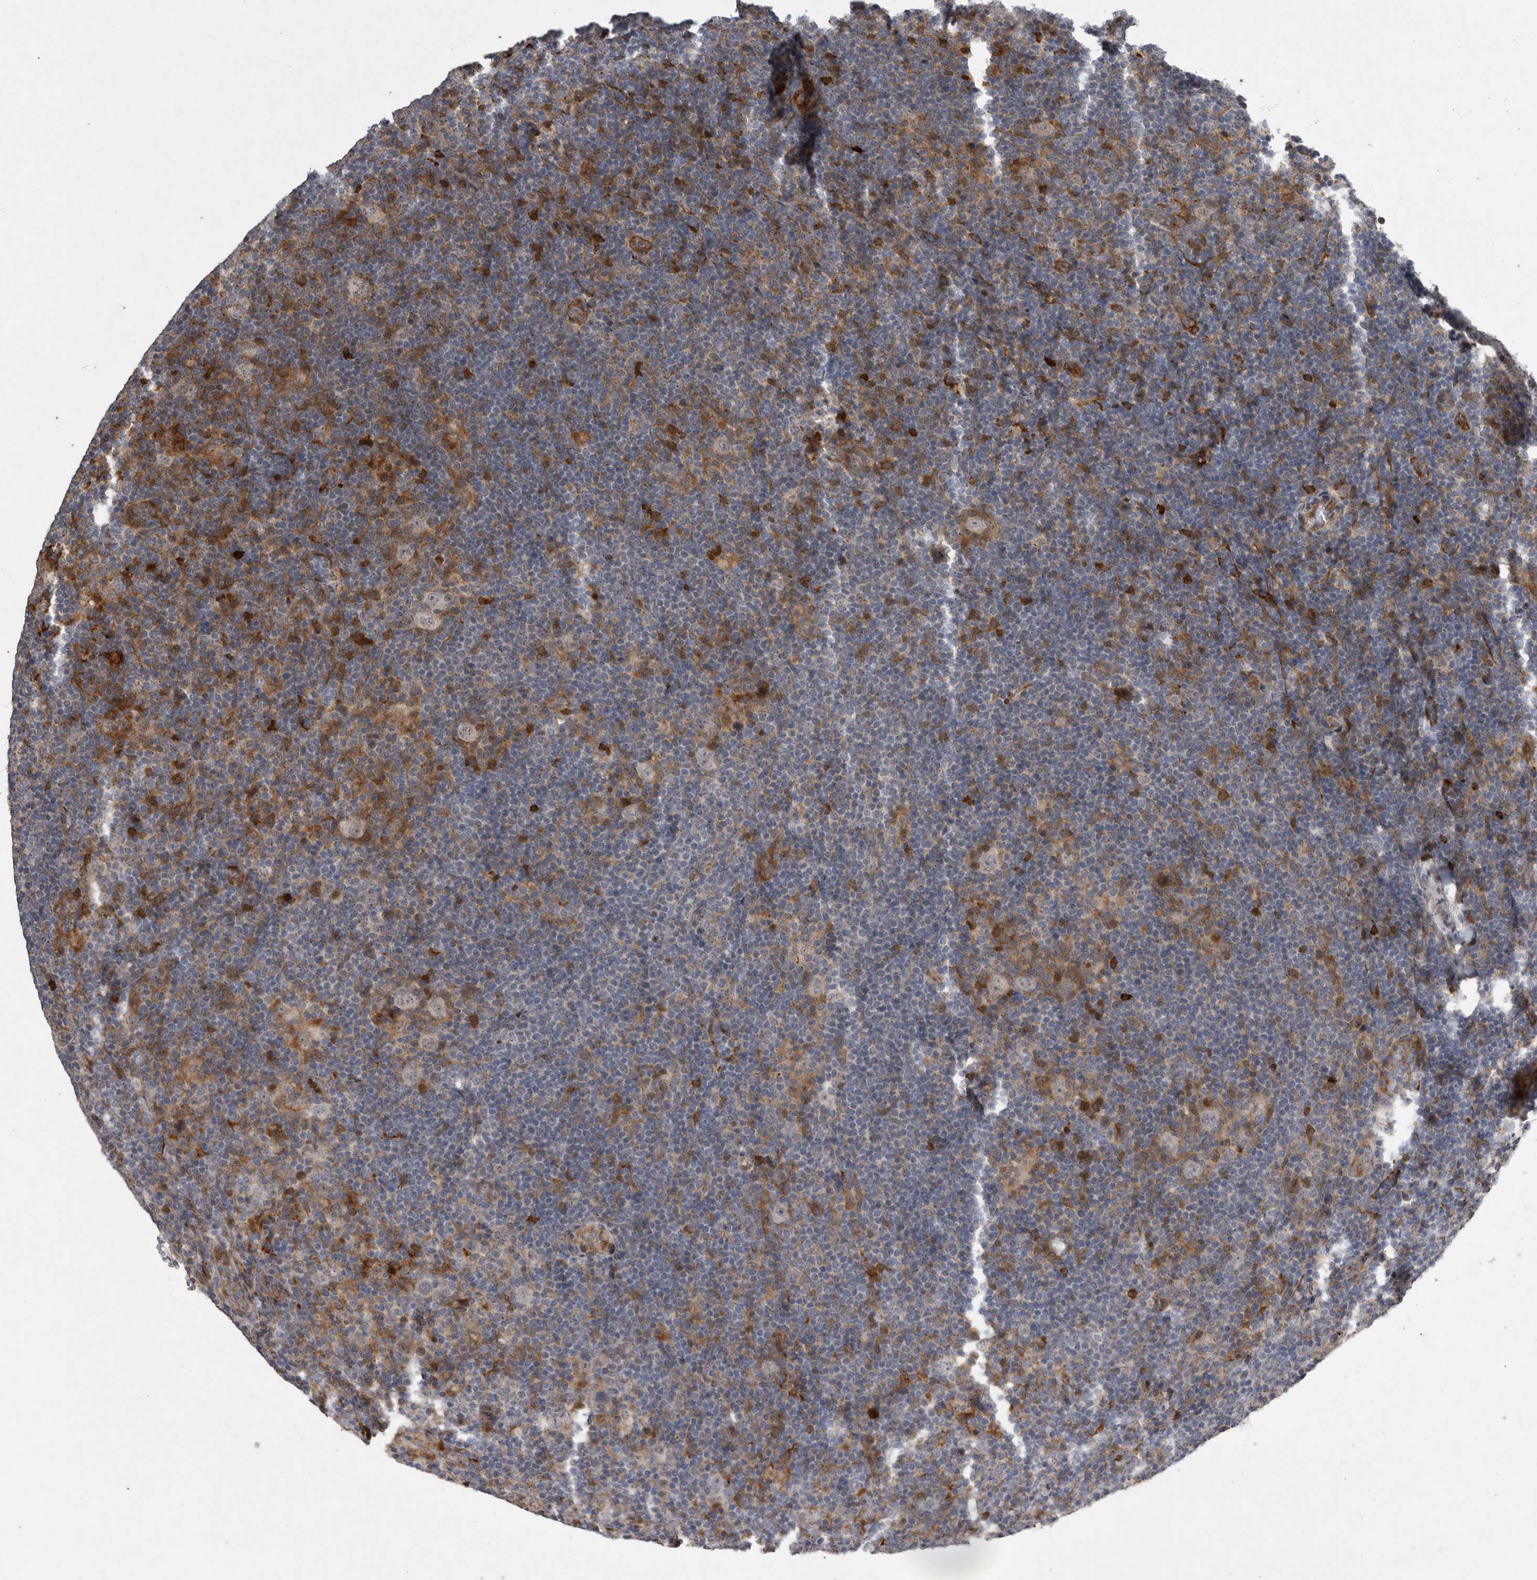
{"staining": {"intensity": "negative", "quantity": "none", "location": "none"}, "tissue": "lymphoma", "cell_type": "Tumor cells", "image_type": "cancer", "snomed": [{"axis": "morphology", "description": "Hodgkin's disease, NOS"}, {"axis": "topography", "description": "Lymph node"}], "caption": "Hodgkin's disease was stained to show a protein in brown. There is no significant expression in tumor cells.", "gene": "MPDZ", "patient": {"sex": "female", "age": 57}}